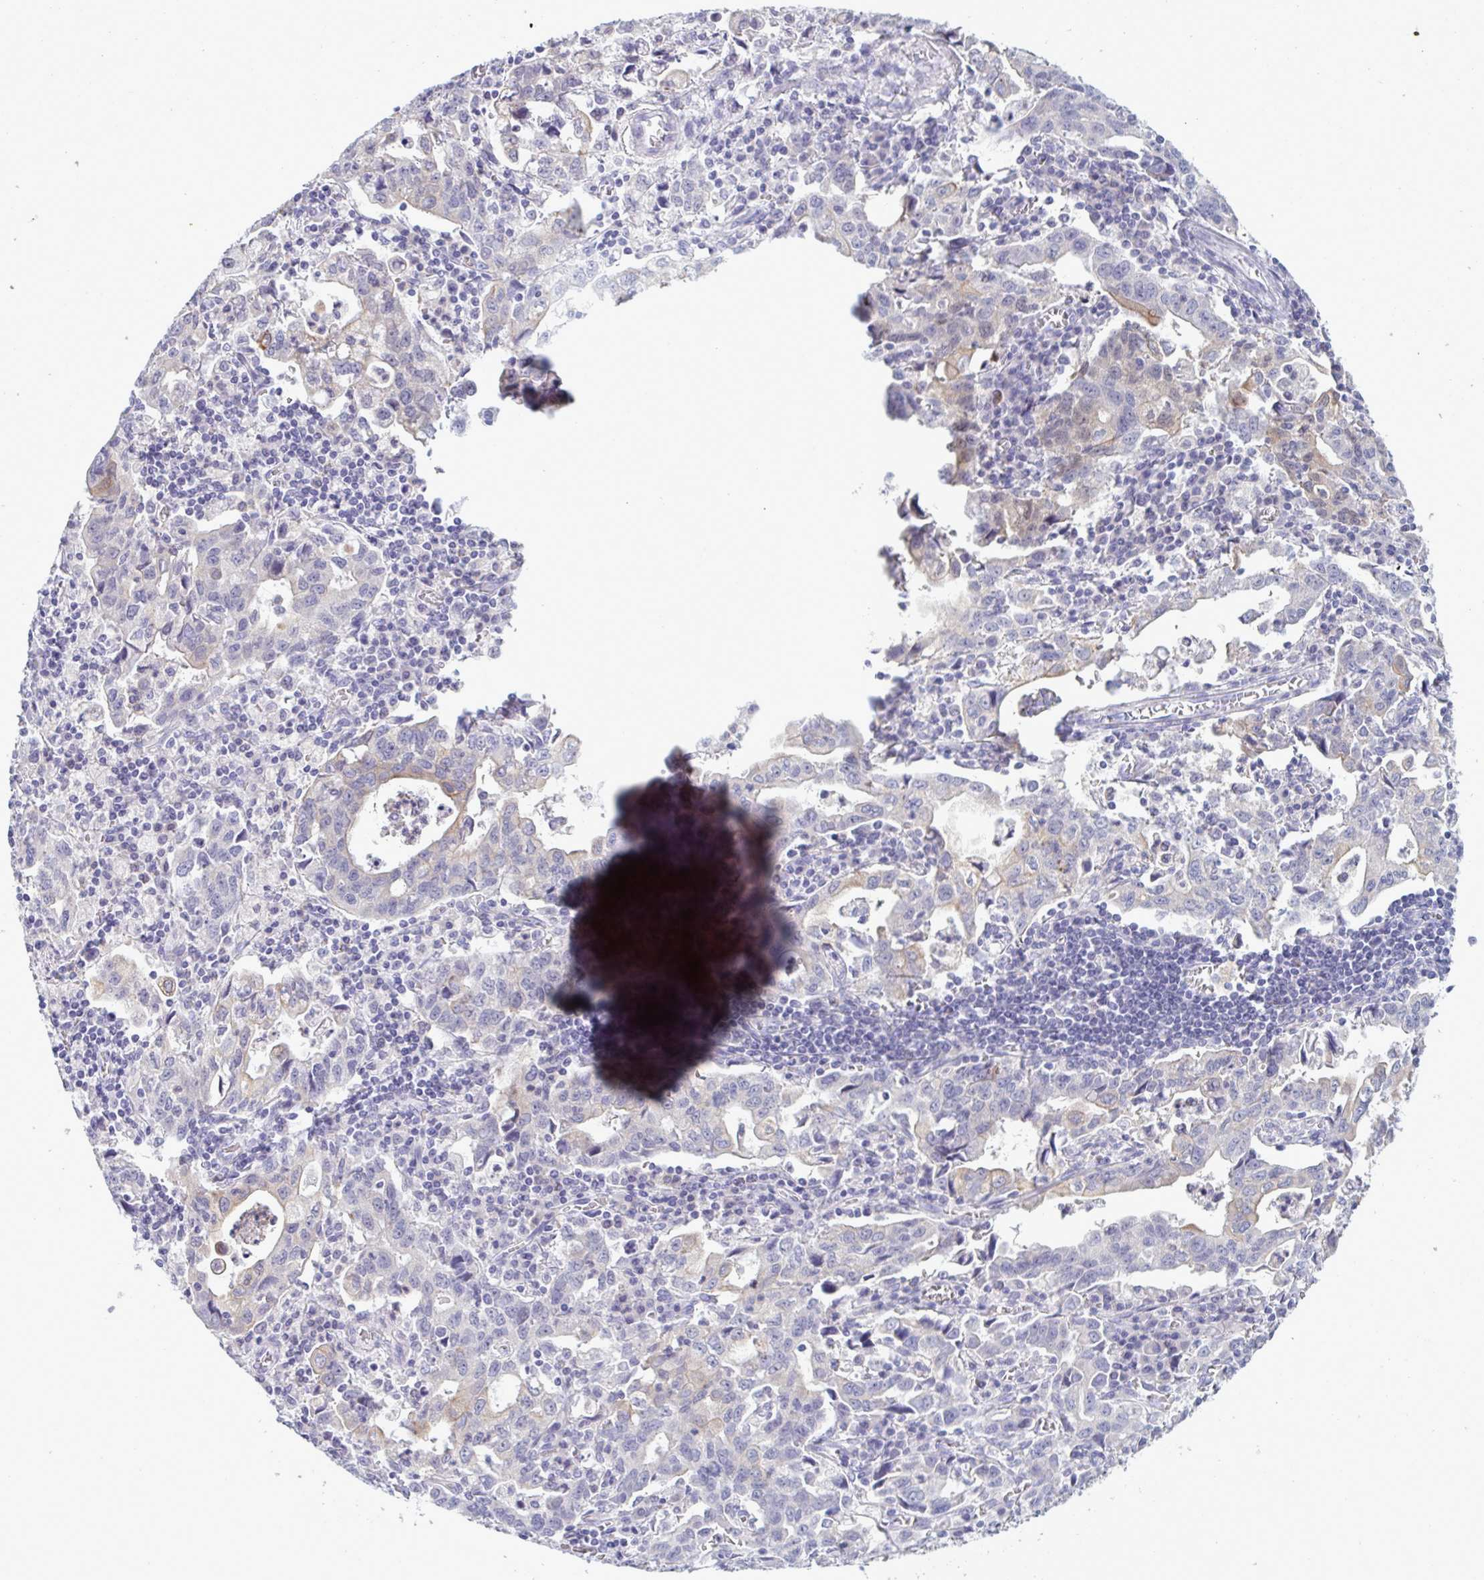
{"staining": {"intensity": "weak", "quantity": "<25%", "location": "cytoplasmic/membranous"}, "tissue": "stomach cancer", "cell_type": "Tumor cells", "image_type": "cancer", "snomed": [{"axis": "morphology", "description": "Adenocarcinoma, NOS"}, {"axis": "topography", "description": "Stomach, upper"}], "caption": "An image of human adenocarcinoma (stomach) is negative for staining in tumor cells.", "gene": "TENT5D", "patient": {"sex": "male", "age": 85}}